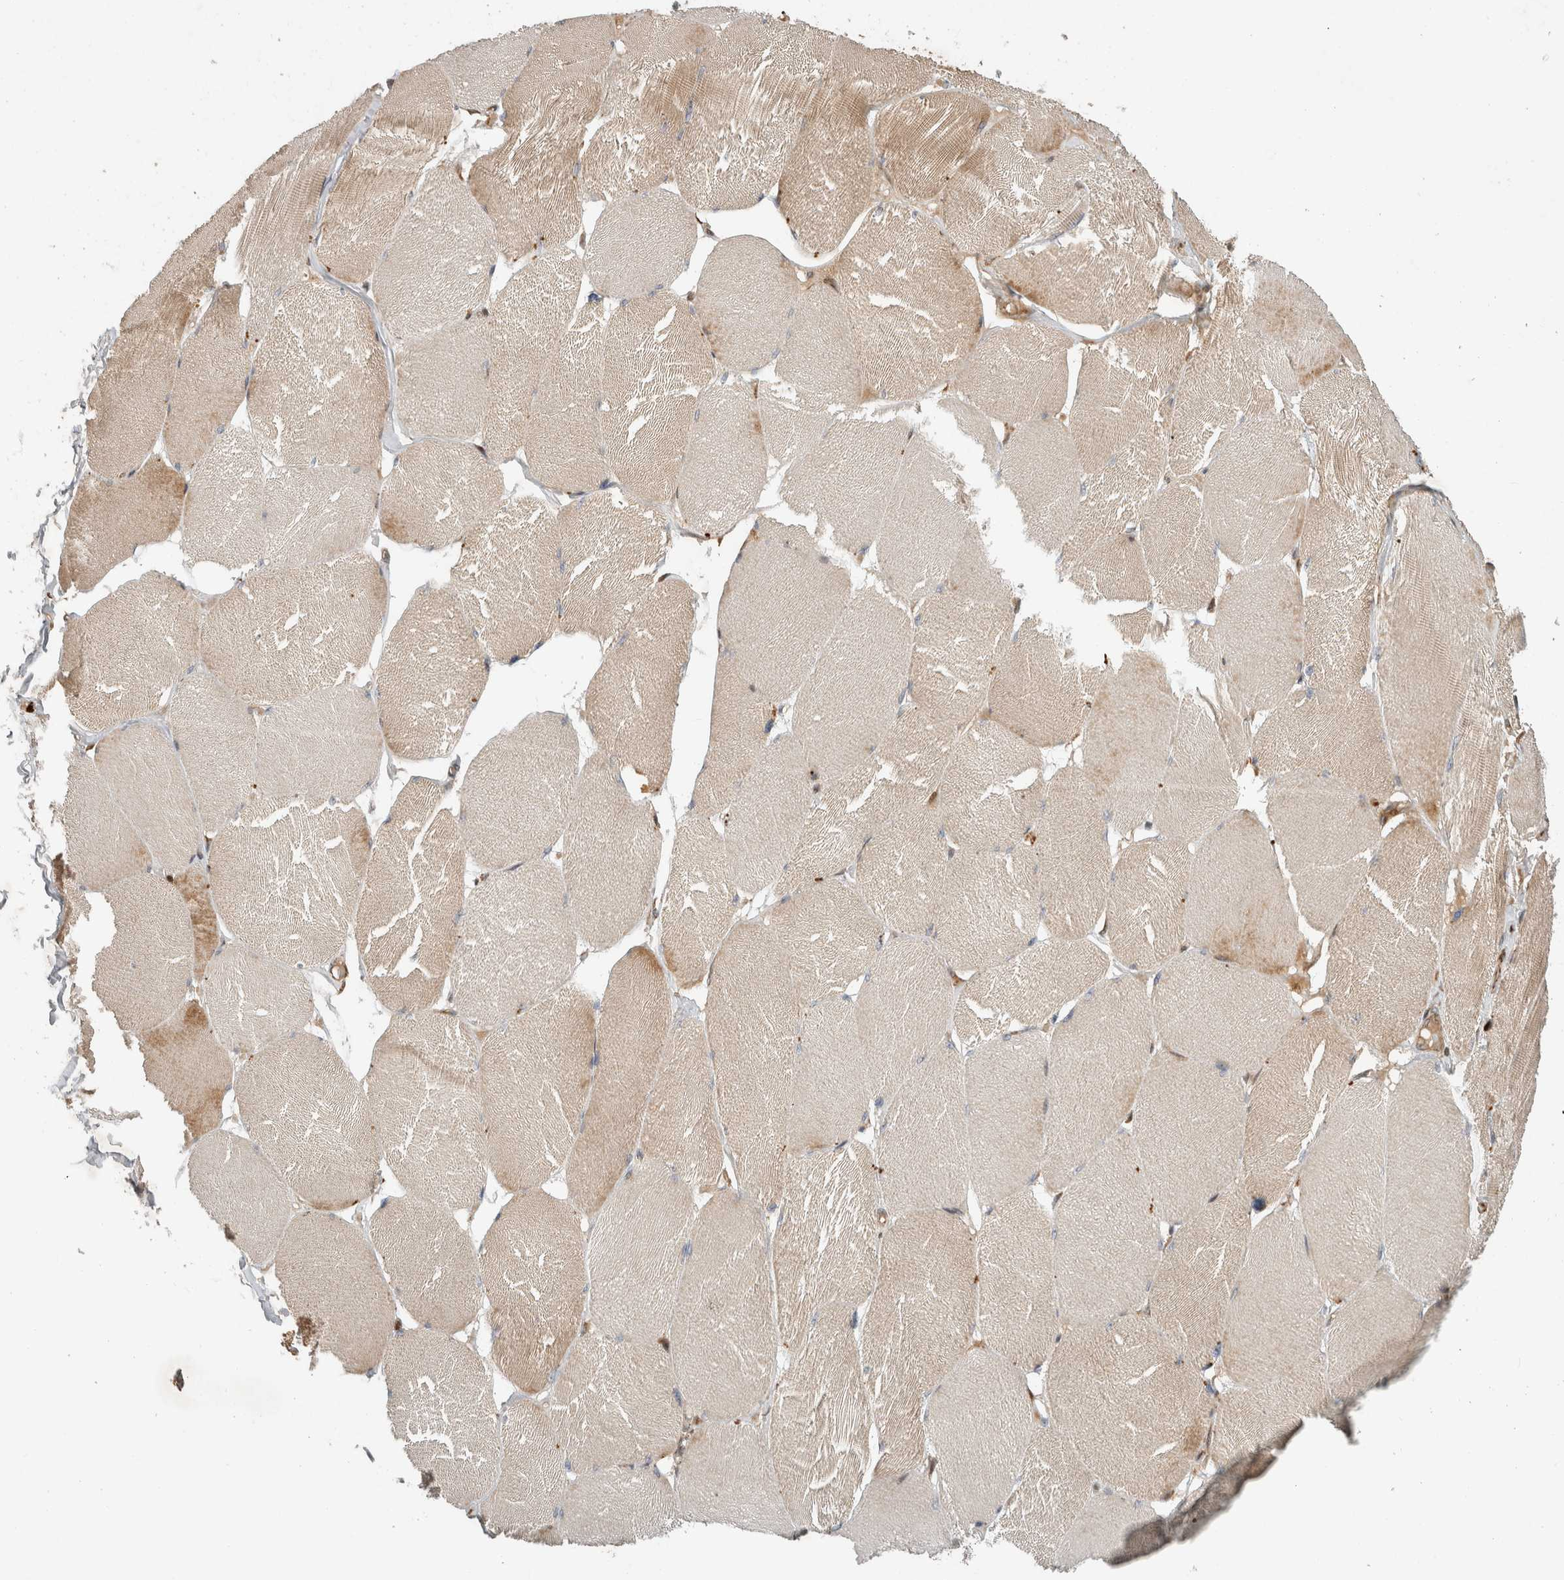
{"staining": {"intensity": "moderate", "quantity": ">75%", "location": "cytoplasmic/membranous,nuclear"}, "tissue": "skeletal muscle", "cell_type": "Myocytes", "image_type": "normal", "snomed": [{"axis": "morphology", "description": "Normal tissue, NOS"}, {"axis": "topography", "description": "Skin"}, {"axis": "topography", "description": "Skeletal muscle"}], "caption": "The immunohistochemical stain highlights moderate cytoplasmic/membranous,nuclear staining in myocytes of benign skeletal muscle. (brown staining indicates protein expression, while blue staining denotes nuclei).", "gene": "INSRR", "patient": {"sex": "male", "age": 83}}